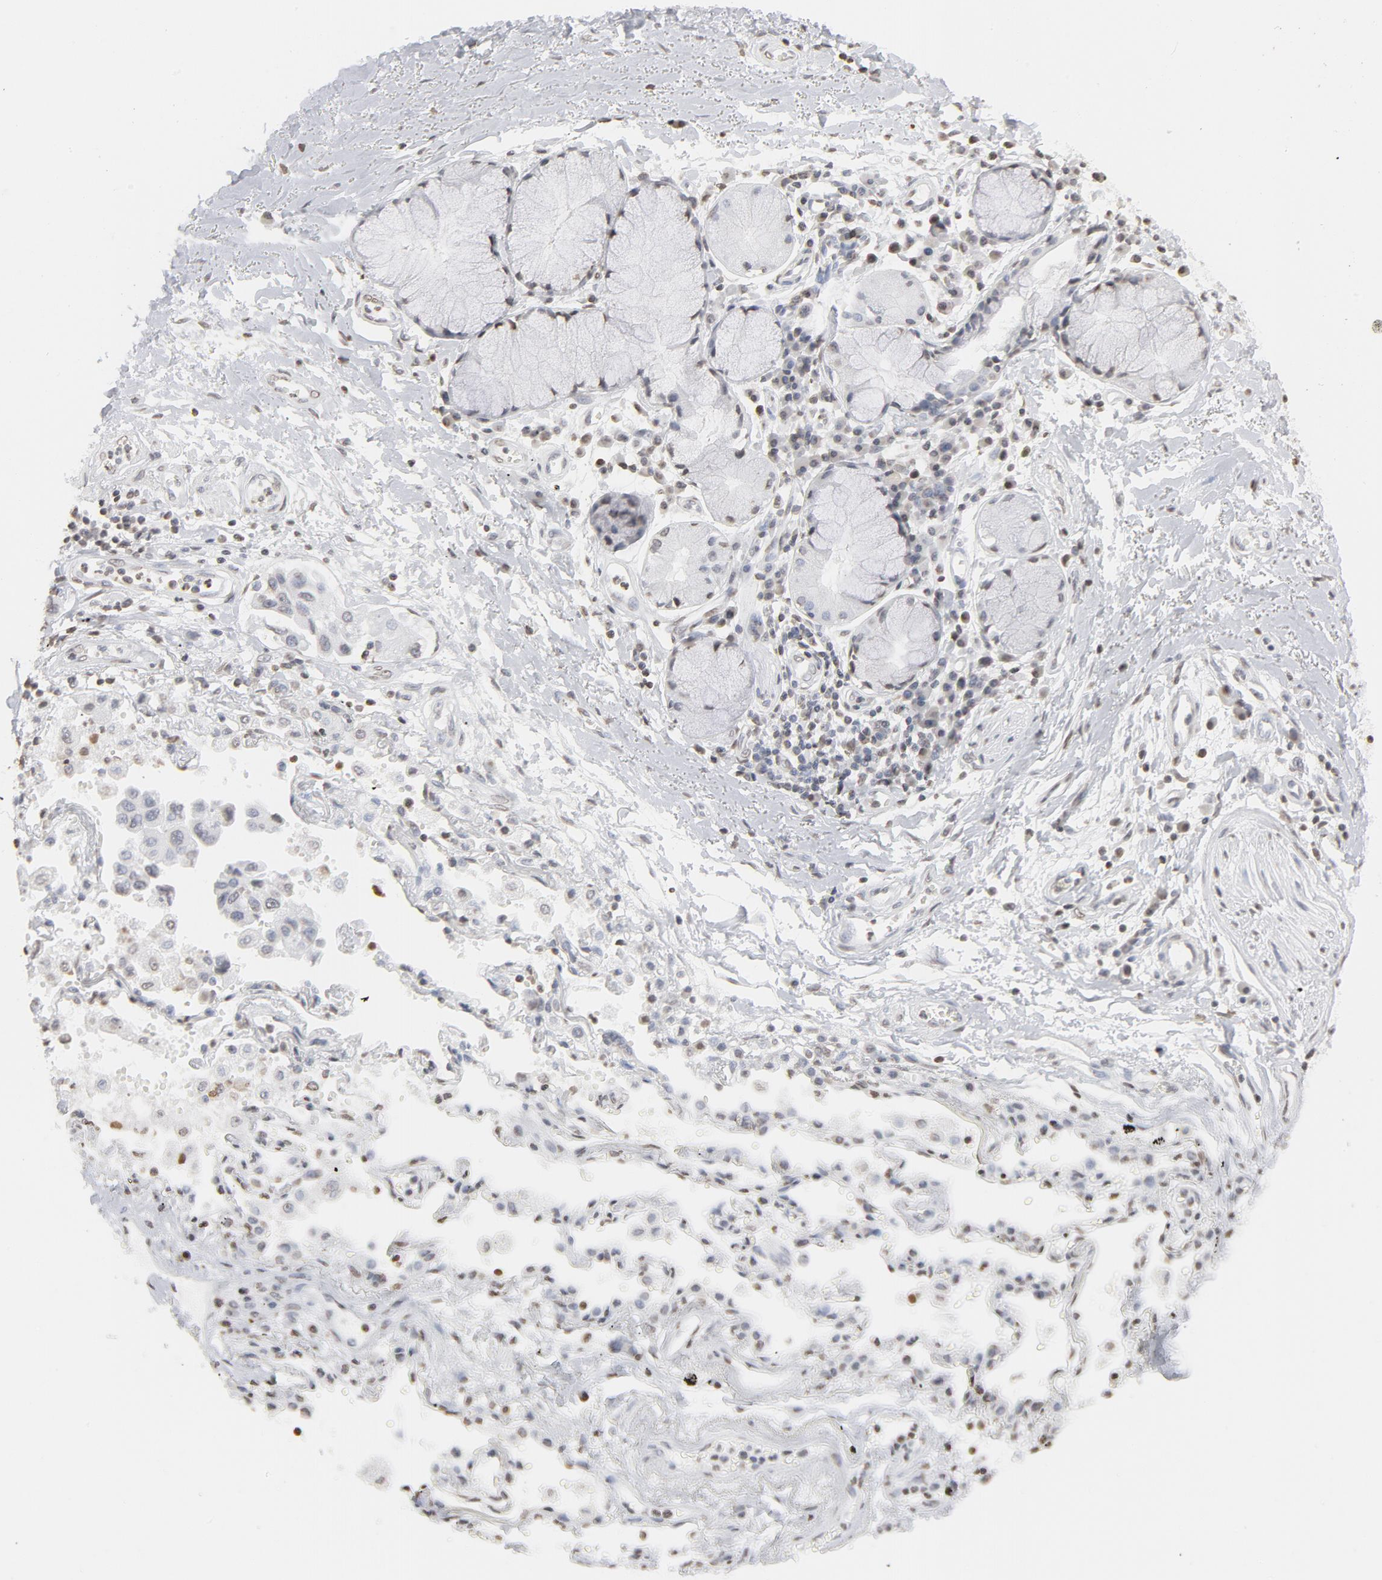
{"staining": {"intensity": "moderate", "quantity": ">75%", "location": "nuclear"}, "tissue": "adipose tissue", "cell_type": "Adipocytes", "image_type": "normal", "snomed": [{"axis": "morphology", "description": "Normal tissue, NOS"}, {"axis": "morphology", "description": "Adenocarcinoma, NOS"}, {"axis": "topography", "description": "Cartilage tissue"}, {"axis": "topography", "description": "Bronchus"}, {"axis": "topography", "description": "Lung"}], "caption": "Immunohistochemical staining of unremarkable human adipose tissue shows >75% levels of moderate nuclear protein staining in about >75% of adipocytes.", "gene": "H2AC12", "patient": {"sex": "female", "age": 67}}